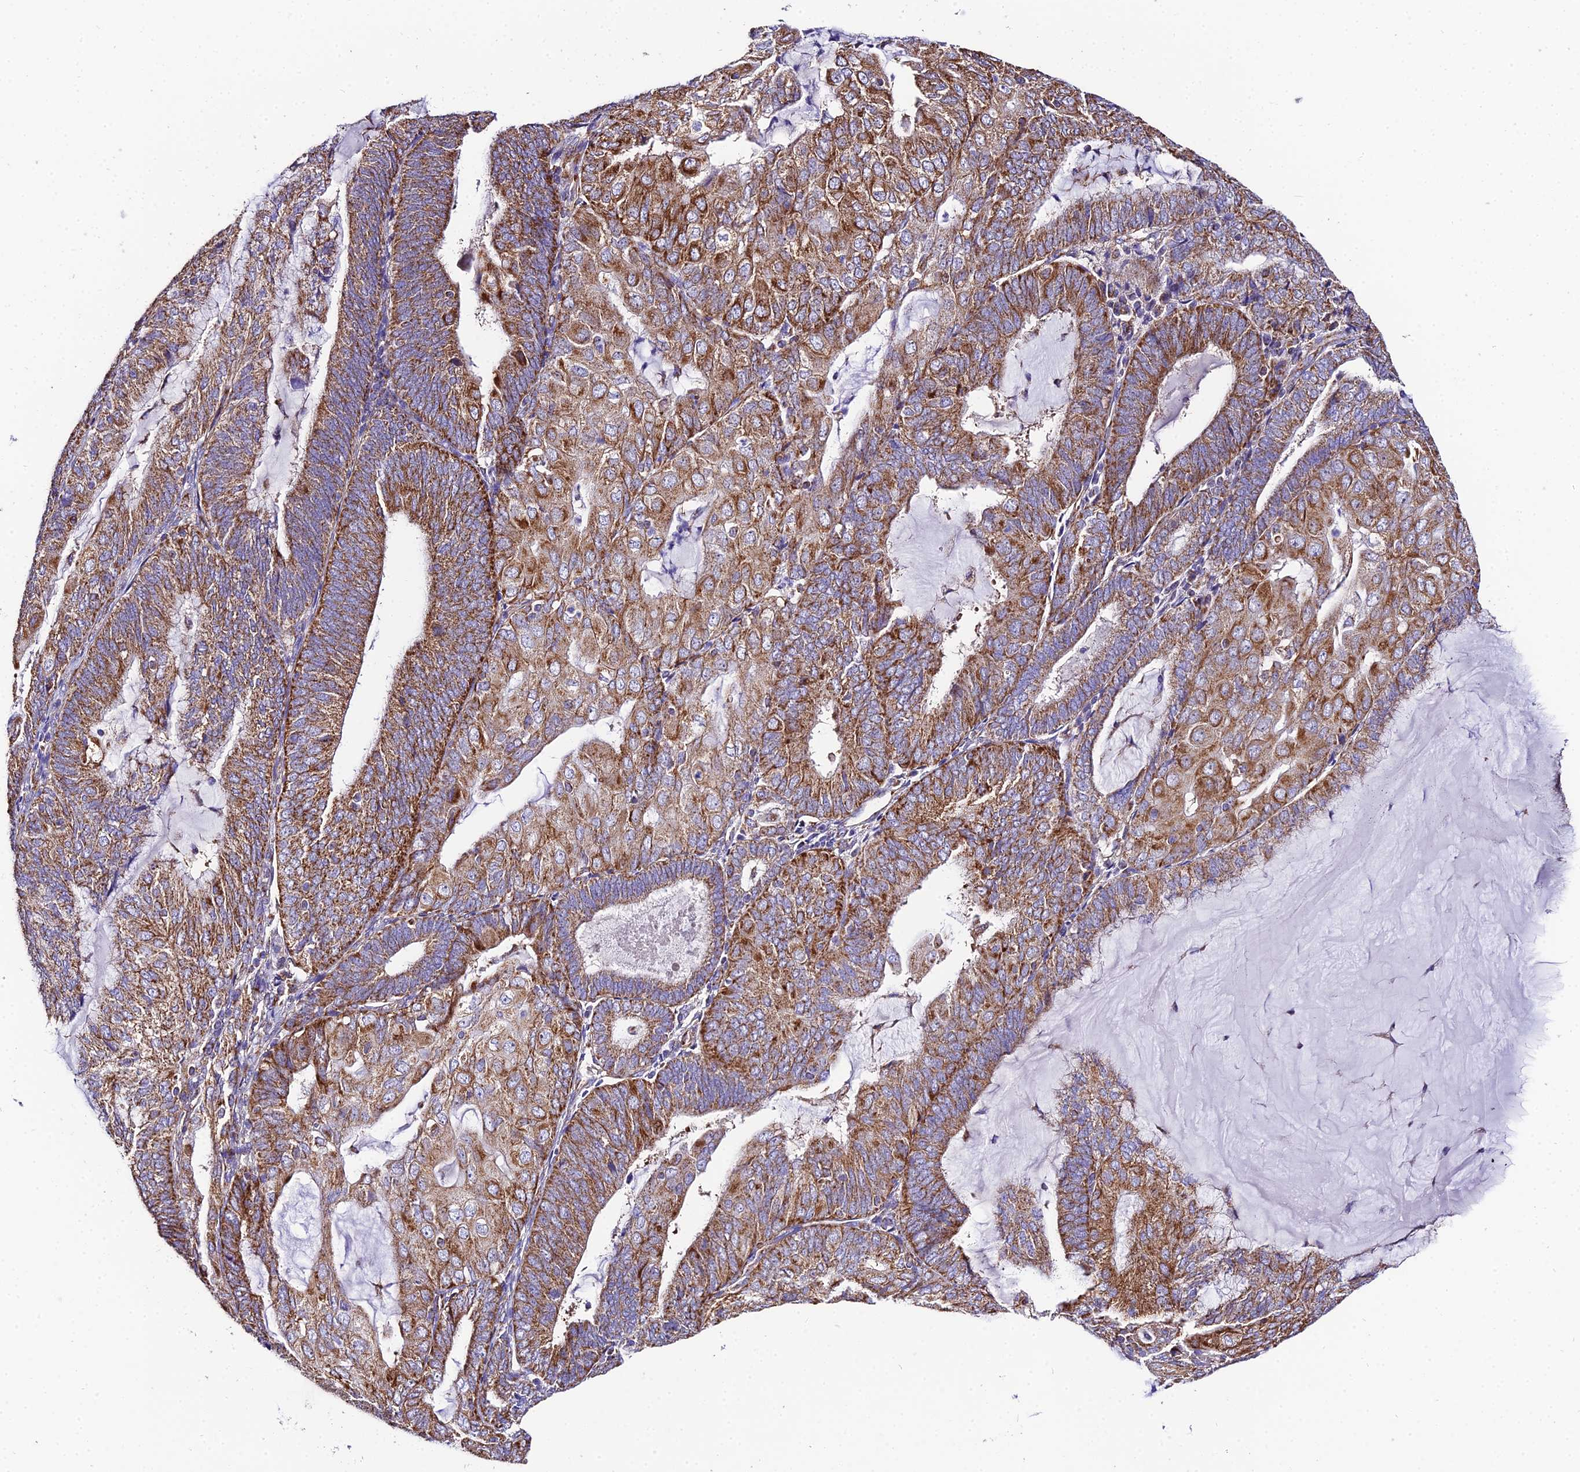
{"staining": {"intensity": "strong", "quantity": ">75%", "location": "cytoplasmic/membranous"}, "tissue": "endometrial cancer", "cell_type": "Tumor cells", "image_type": "cancer", "snomed": [{"axis": "morphology", "description": "Adenocarcinoma, NOS"}, {"axis": "topography", "description": "Endometrium"}], "caption": "A high amount of strong cytoplasmic/membranous expression is appreciated in approximately >75% of tumor cells in adenocarcinoma (endometrial) tissue.", "gene": "OCIAD1", "patient": {"sex": "female", "age": 81}}